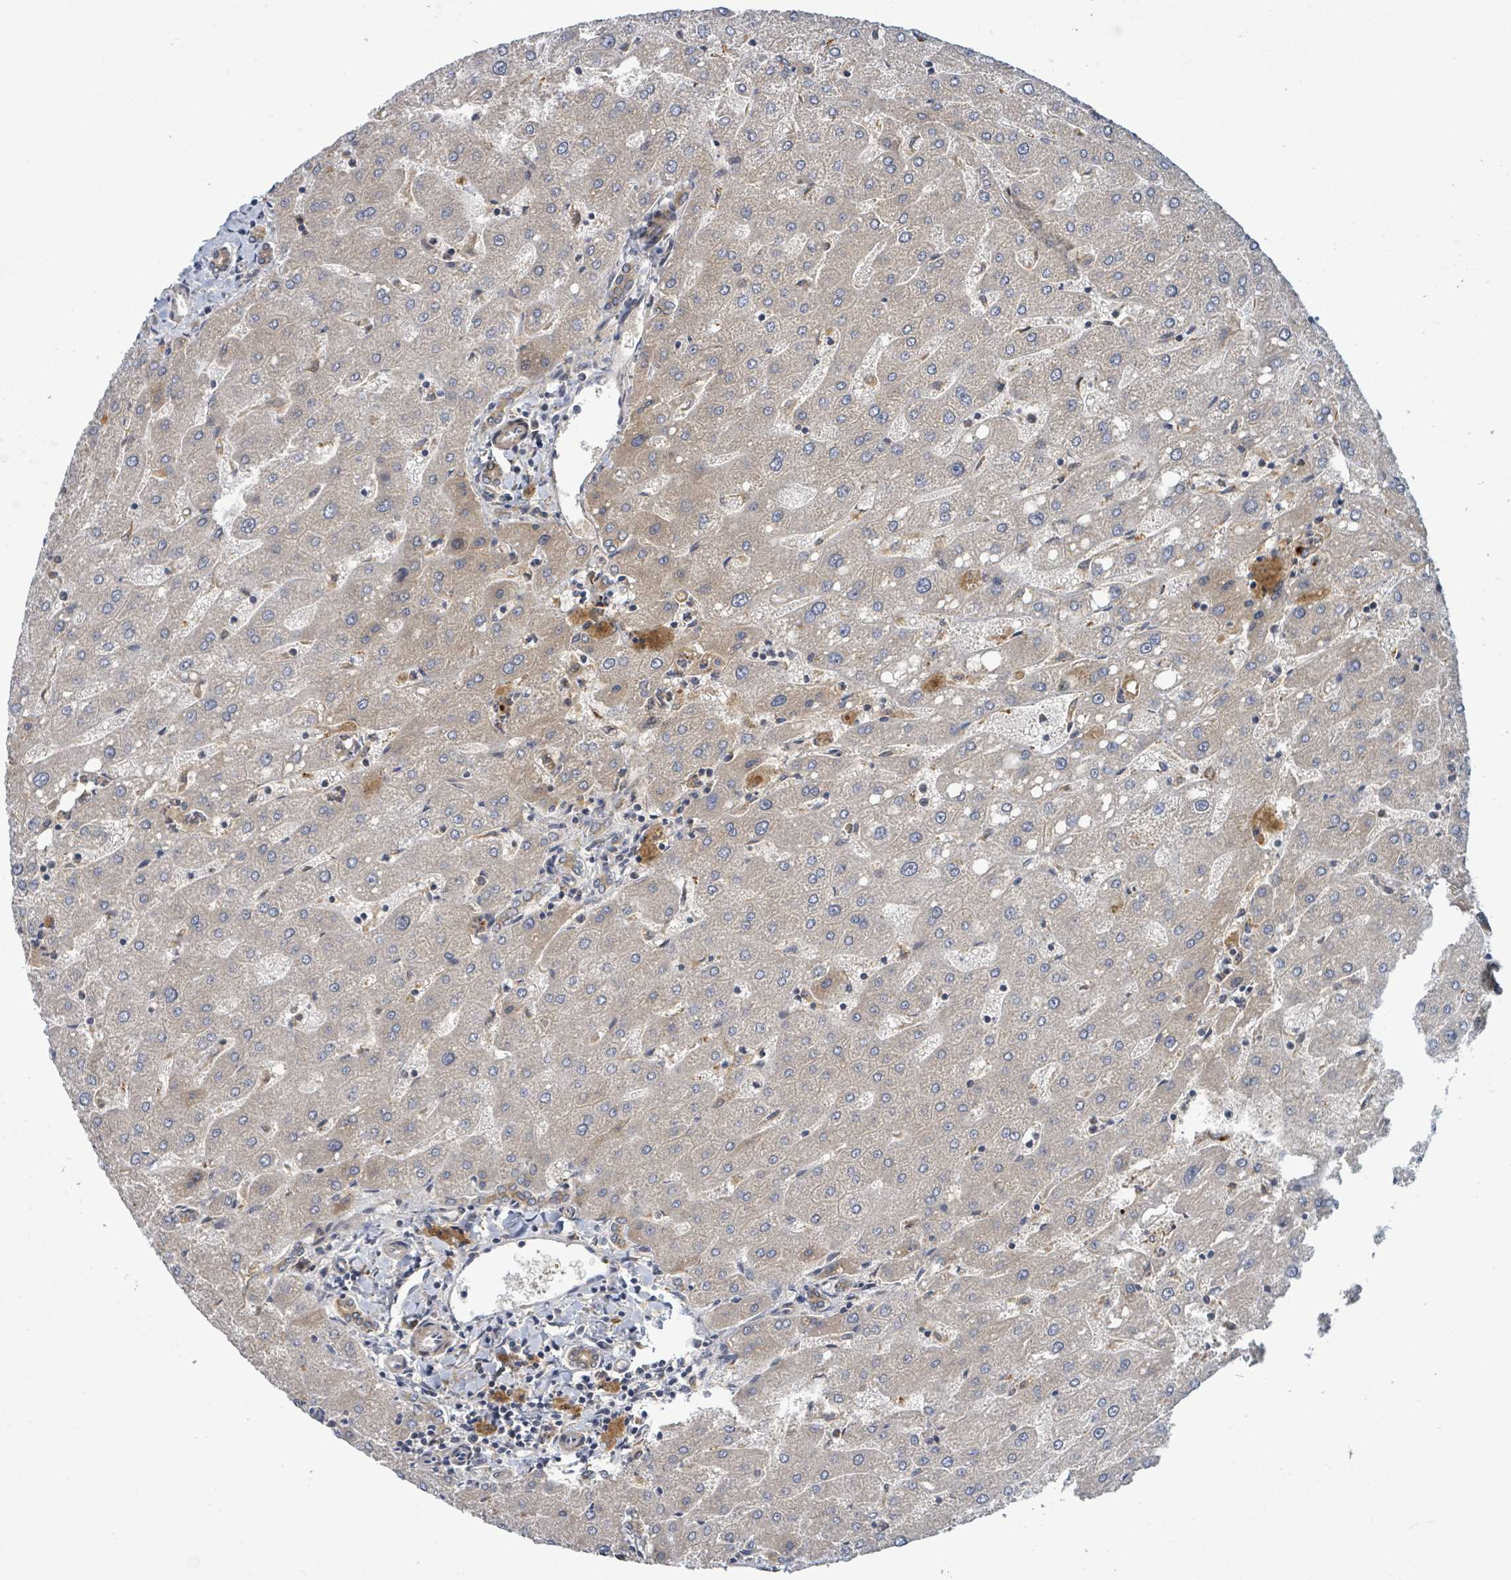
{"staining": {"intensity": "weak", "quantity": "25%-75%", "location": "cytoplasmic/membranous"}, "tissue": "liver", "cell_type": "Cholangiocytes", "image_type": "normal", "snomed": [{"axis": "morphology", "description": "Normal tissue, NOS"}, {"axis": "topography", "description": "Liver"}], "caption": "IHC of unremarkable human liver reveals low levels of weak cytoplasmic/membranous staining in approximately 25%-75% of cholangiocytes.", "gene": "STARD4", "patient": {"sex": "male", "age": 67}}